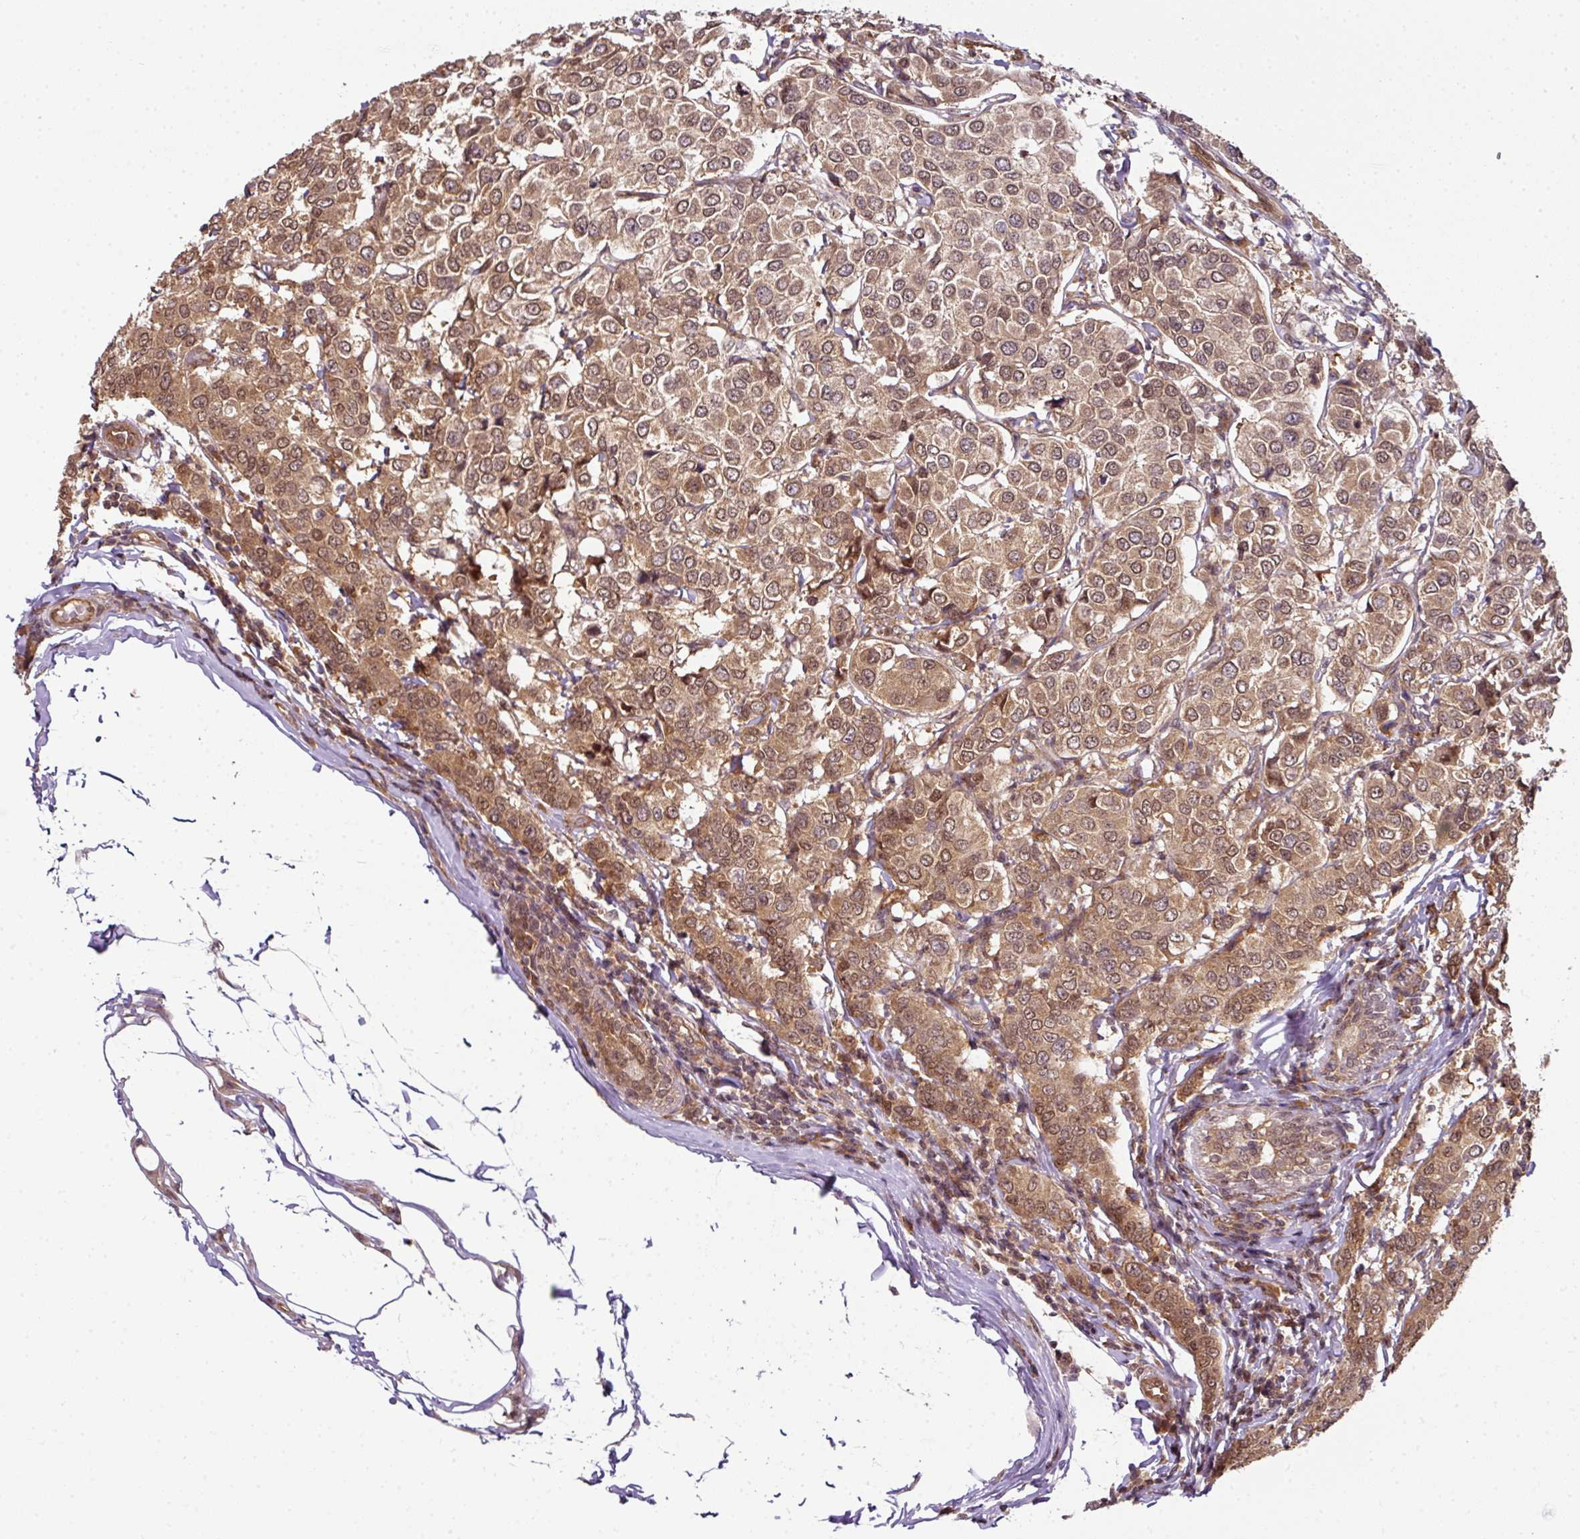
{"staining": {"intensity": "moderate", "quantity": ">75%", "location": "cytoplasmic/membranous,nuclear"}, "tissue": "breast cancer", "cell_type": "Tumor cells", "image_type": "cancer", "snomed": [{"axis": "morphology", "description": "Duct carcinoma"}, {"axis": "topography", "description": "Breast"}], "caption": "Immunohistochemistry (IHC) (DAB) staining of human breast cancer reveals moderate cytoplasmic/membranous and nuclear protein staining in about >75% of tumor cells. The staining was performed using DAB (3,3'-diaminobenzidine) to visualize the protein expression in brown, while the nuclei were stained in blue with hematoxylin (Magnification: 20x).", "gene": "ANKRD18A", "patient": {"sex": "female", "age": 55}}